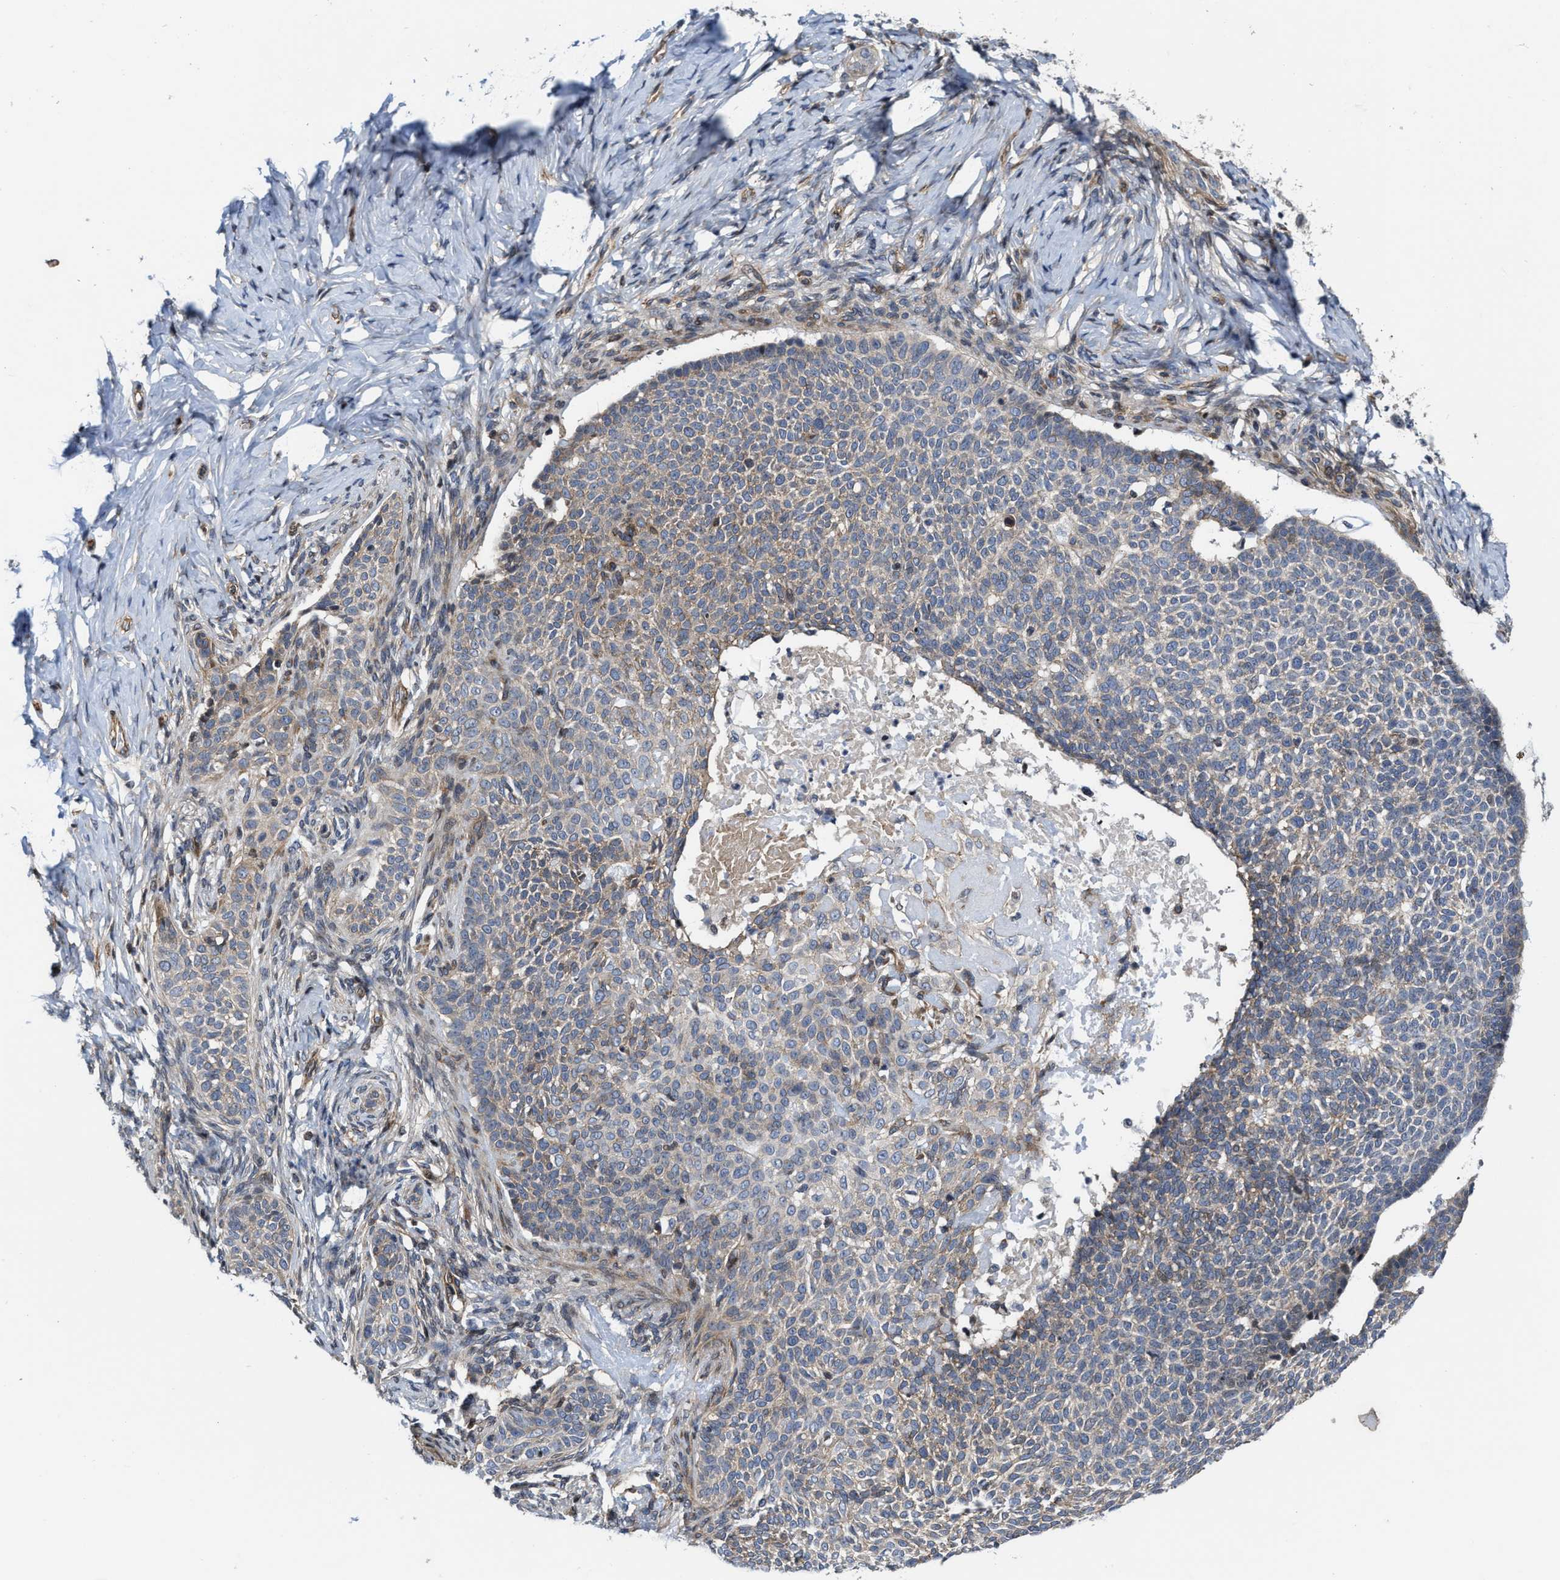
{"staining": {"intensity": "weak", "quantity": "<25%", "location": "cytoplasmic/membranous"}, "tissue": "skin cancer", "cell_type": "Tumor cells", "image_type": "cancer", "snomed": [{"axis": "morphology", "description": "Normal tissue, NOS"}, {"axis": "morphology", "description": "Basal cell carcinoma"}, {"axis": "topography", "description": "Skin"}], "caption": "Image shows no significant protein positivity in tumor cells of skin cancer.", "gene": "TGFB1I1", "patient": {"sex": "male", "age": 87}}